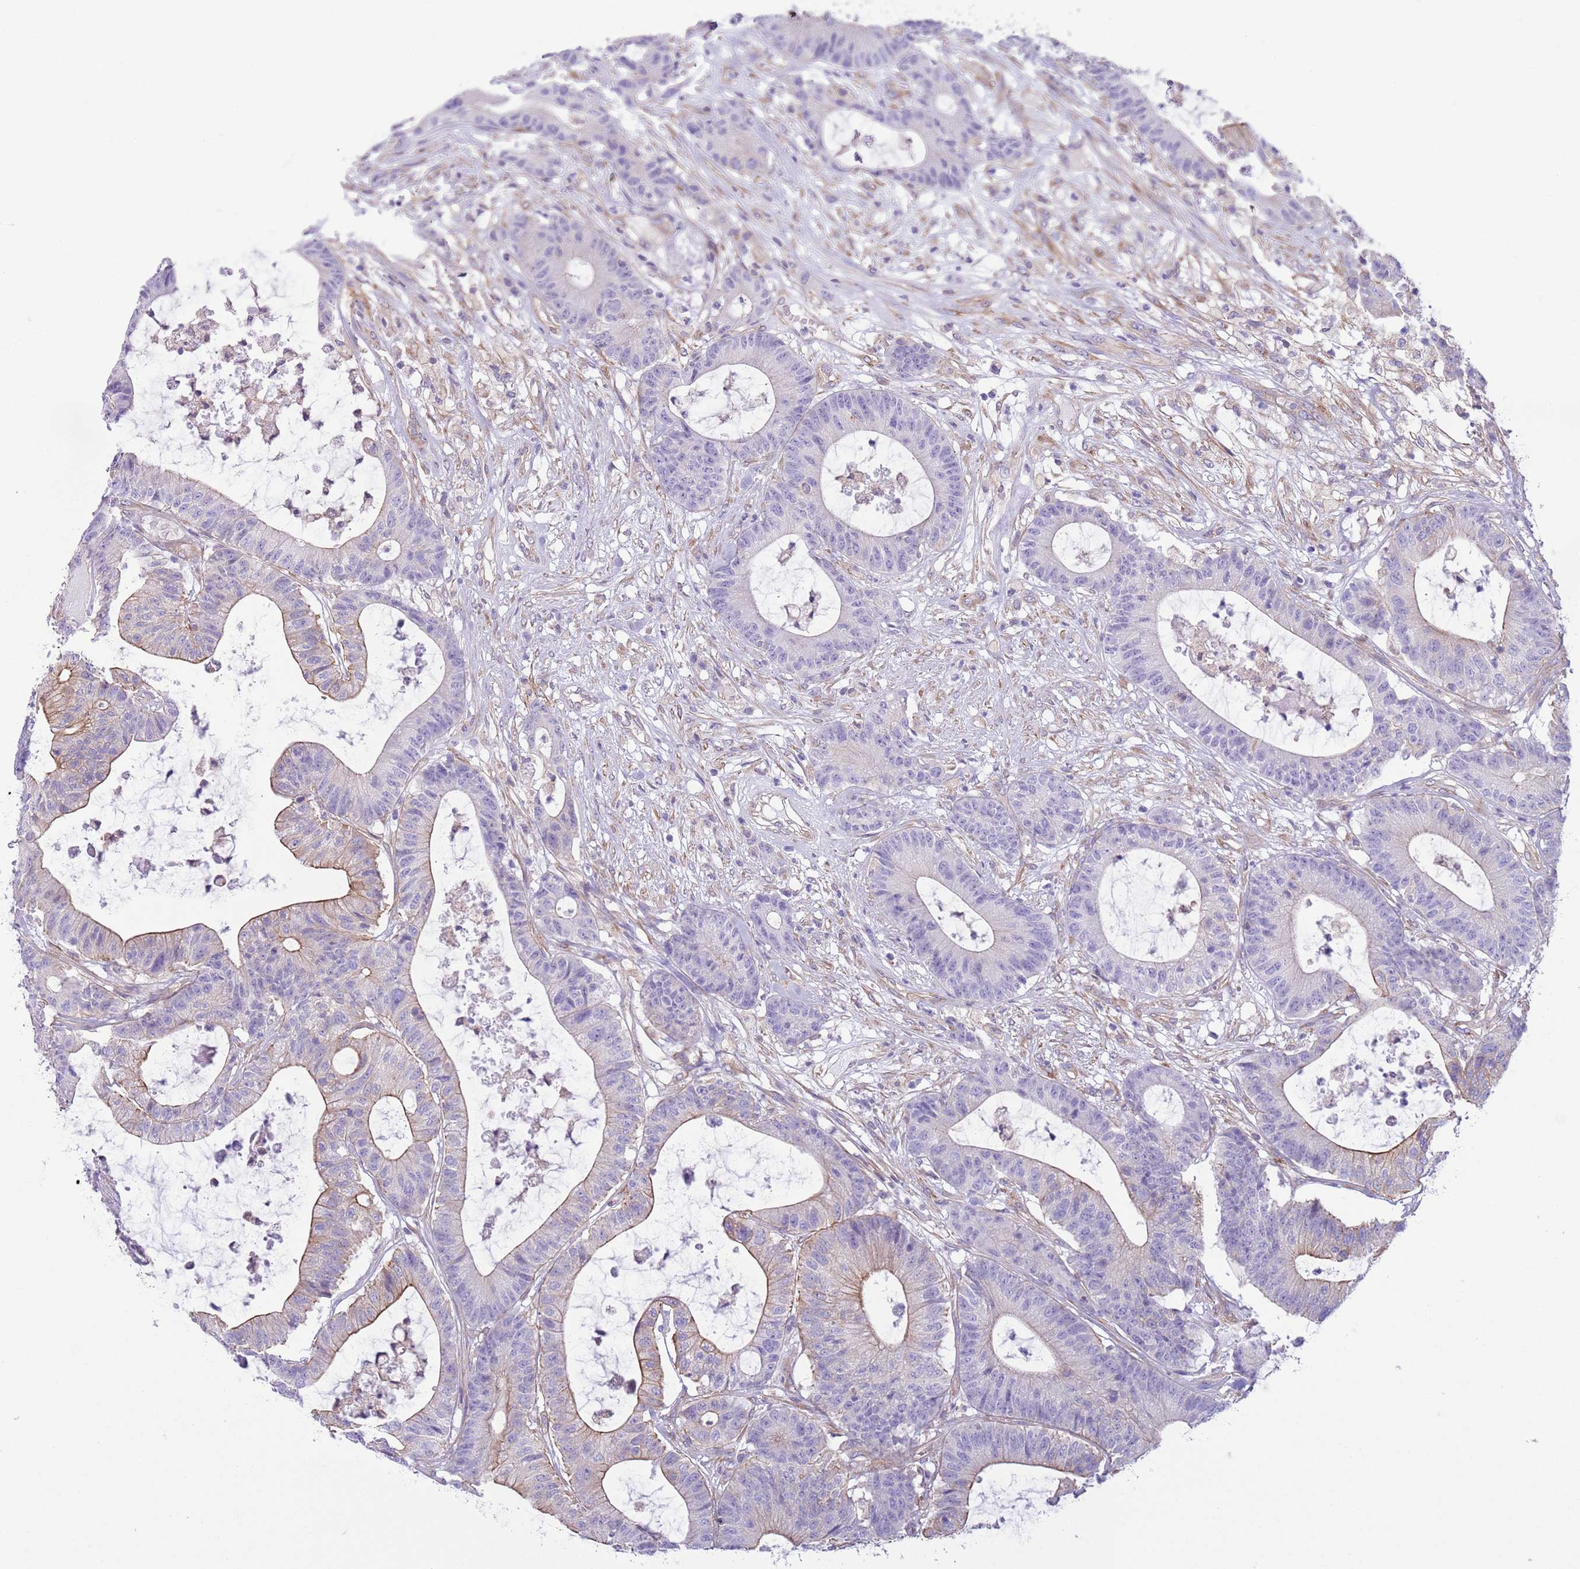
{"staining": {"intensity": "moderate", "quantity": "<25%", "location": "cytoplasmic/membranous"}, "tissue": "colorectal cancer", "cell_type": "Tumor cells", "image_type": "cancer", "snomed": [{"axis": "morphology", "description": "Adenocarcinoma, NOS"}, {"axis": "topography", "description": "Colon"}], "caption": "High-magnification brightfield microscopy of colorectal adenocarcinoma stained with DAB (3,3'-diaminobenzidine) (brown) and counterstained with hematoxylin (blue). tumor cells exhibit moderate cytoplasmic/membranous expression is identified in approximately<25% of cells.", "gene": "RBP3", "patient": {"sex": "female", "age": 84}}